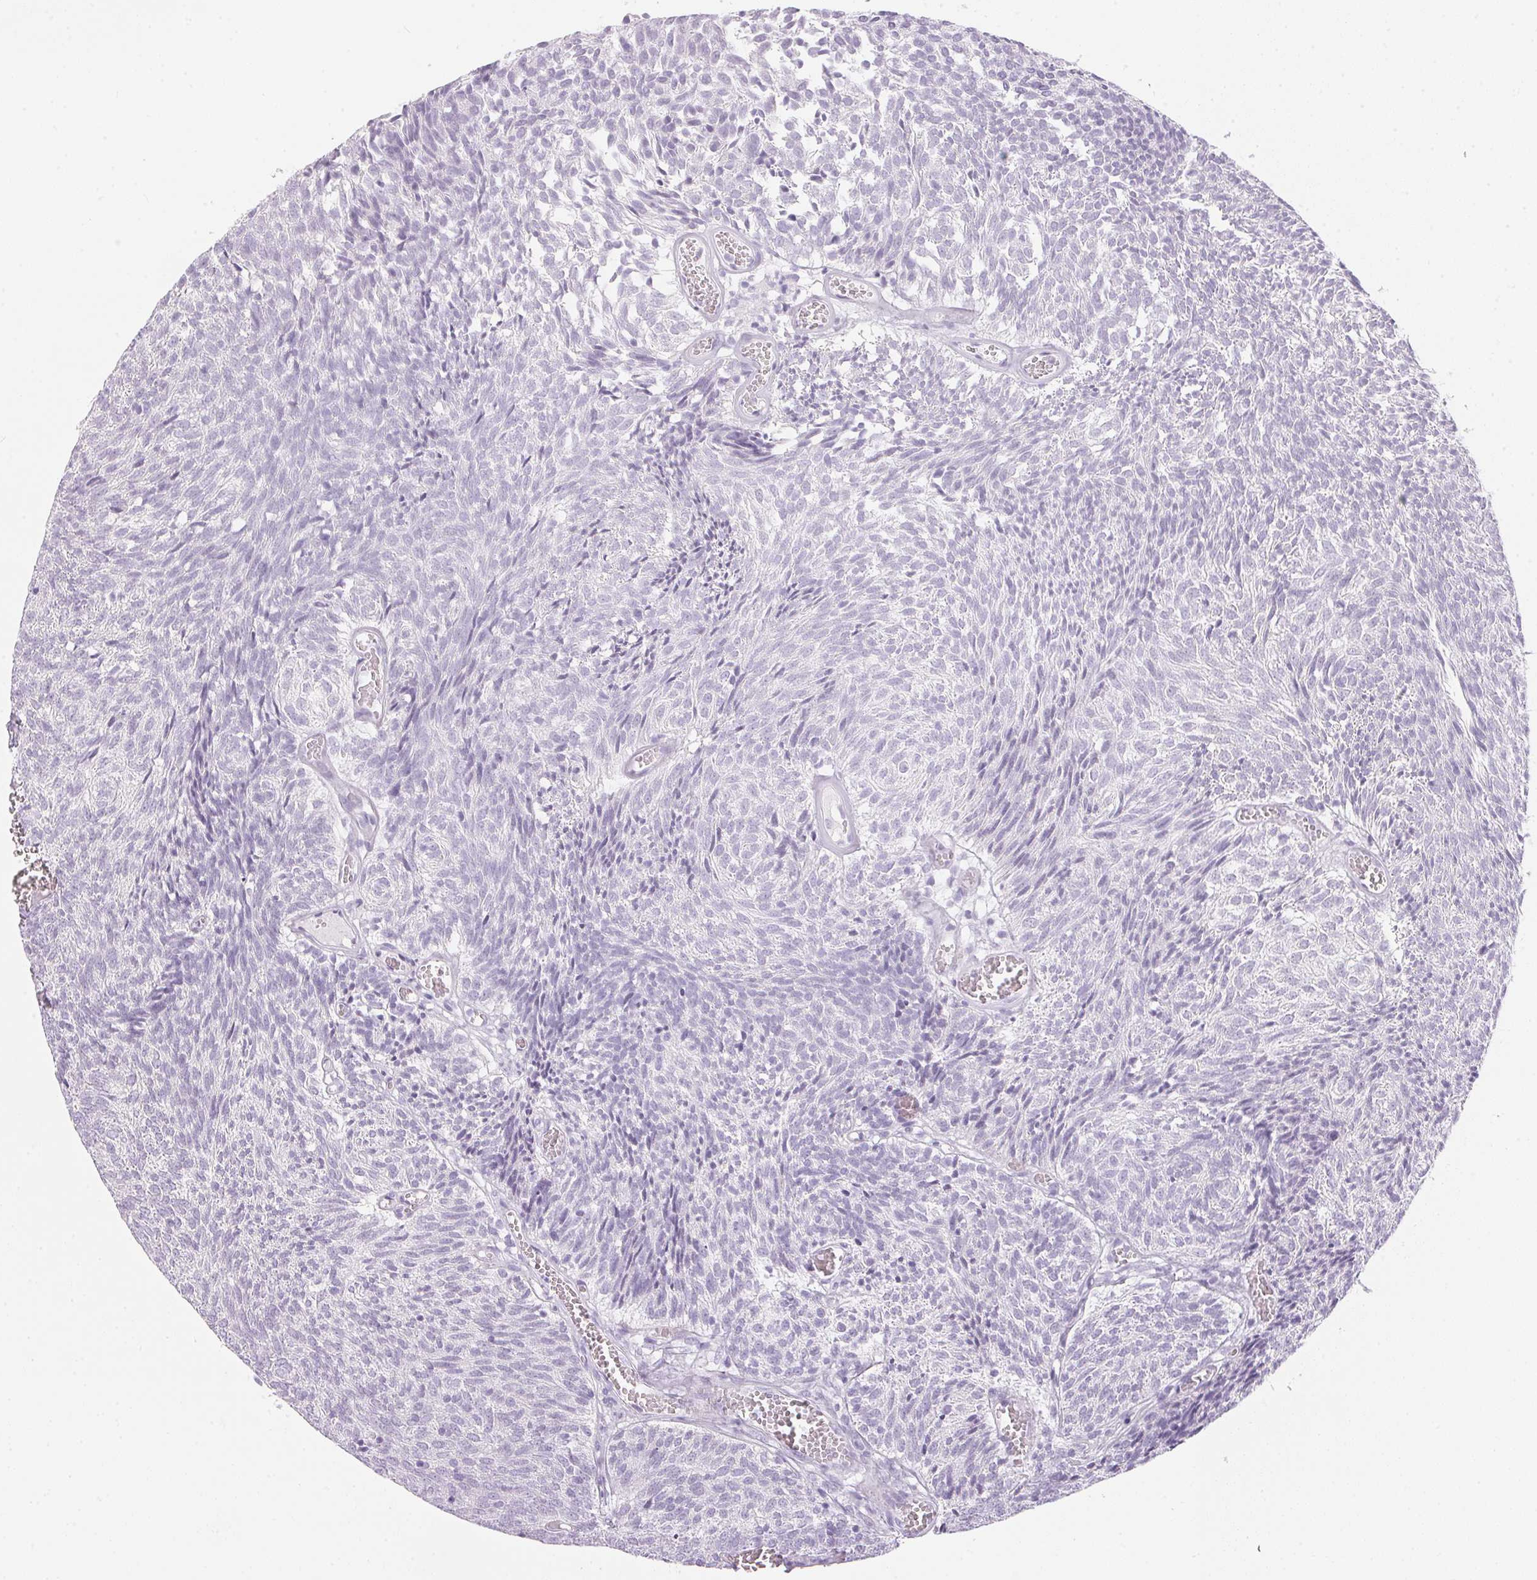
{"staining": {"intensity": "negative", "quantity": "none", "location": "none"}, "tissue": "urothelial cancer", "cell_type": "Tumor cells", "image_type": "cancer", "snomed": [{"axis": "morphology", "description": "Urothelial carcinoma, Low grade"}, {"axis": "topography", "description": "Urinary bladder"}], "caption": "An IHC photomicrograph of urothelial carcinoma (low-grade) is shown. There is no staining in tumor cells of urothelial carcinoma (low-grade).", "gene": "CADPS", "patient": {"sex": "male", "age": 77}}